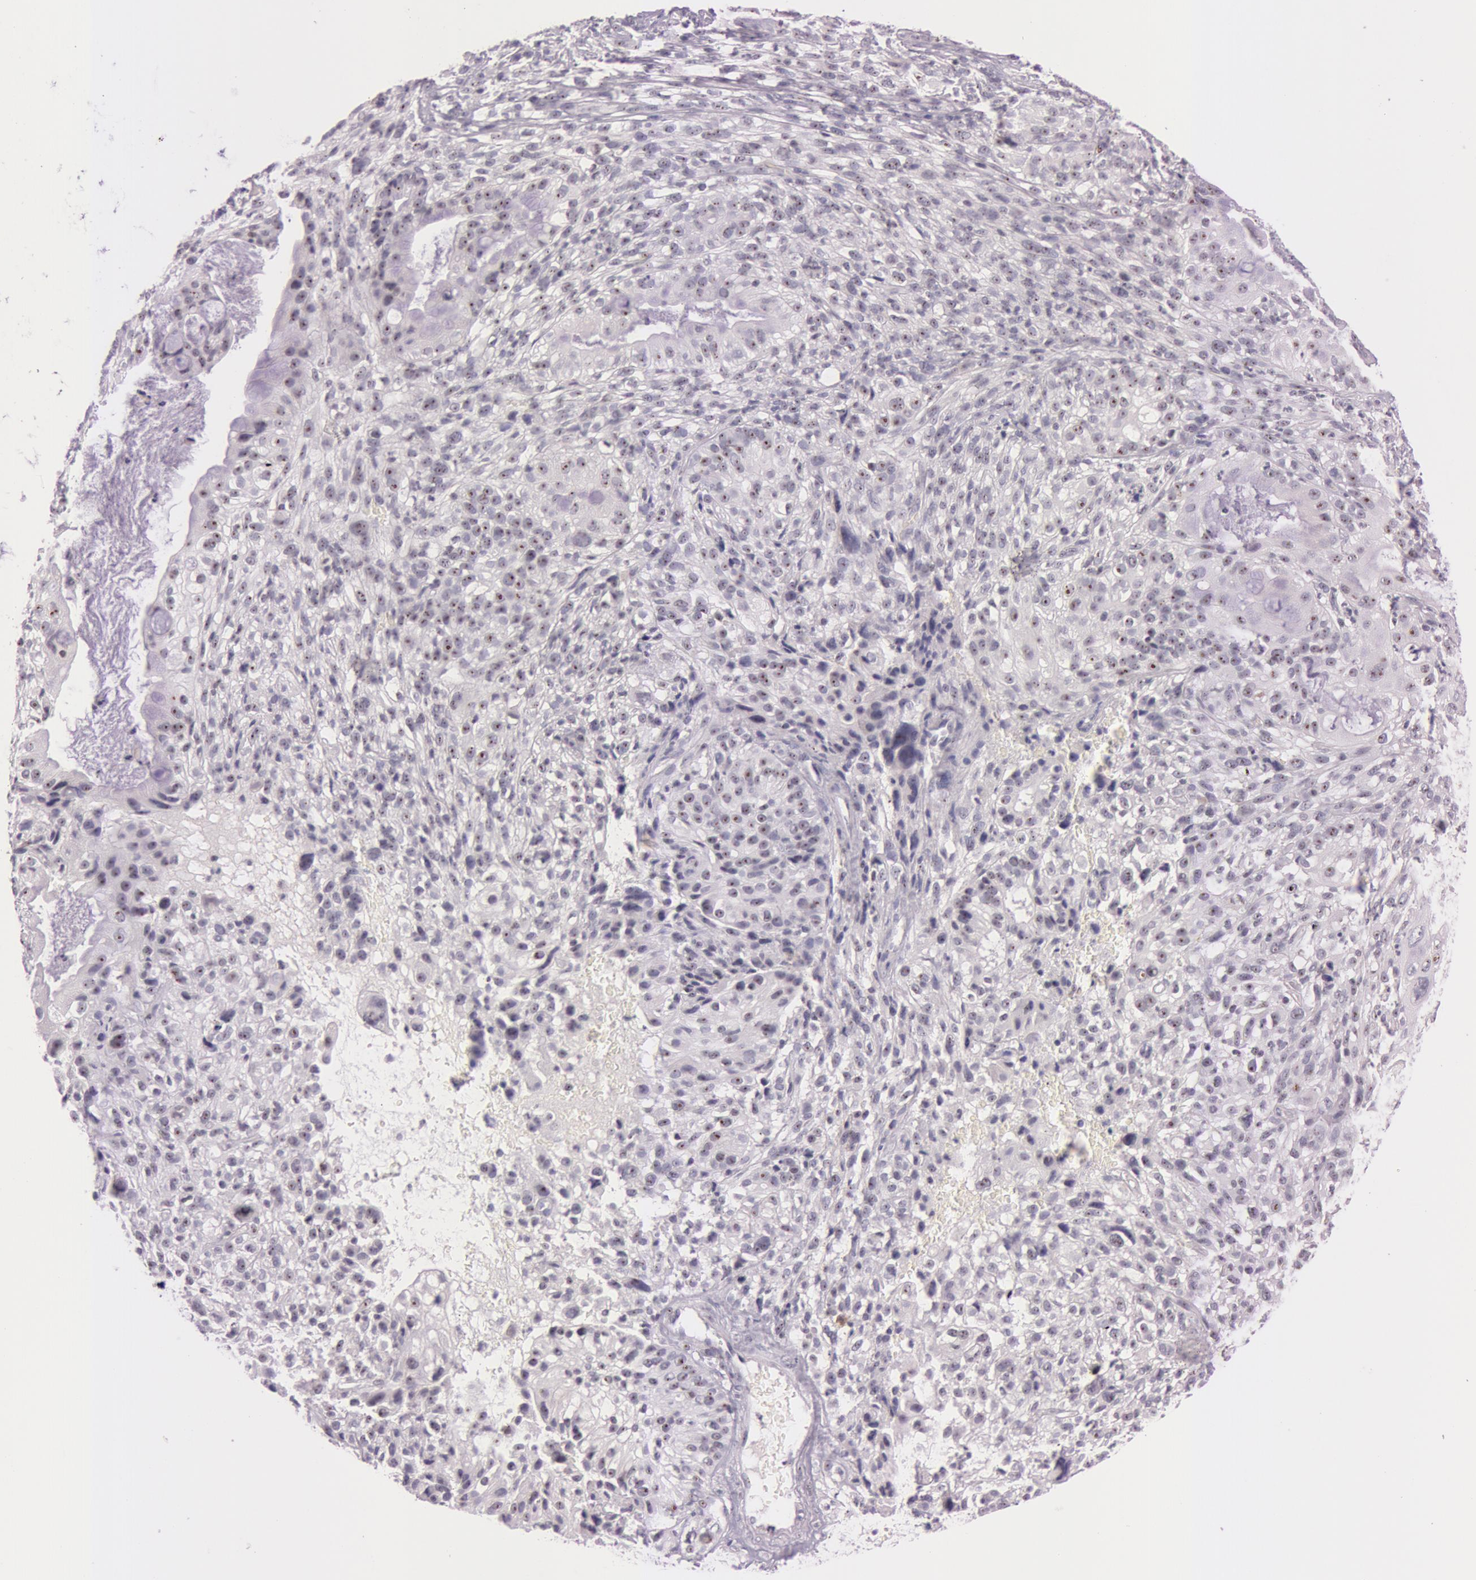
{"staining": {"intensity": "moderate", "quantity": "25%-75%", "location": "nuclear"}, "tissue": "cervical cancer", "cell_type": "Tumor cells", "image_type": "cancer", "snomed": [{"axis": "morphology", "description": "Adenocarcinoma, NOS"}, {"axis": "topography", "description": "Cervix"}], "caption": "Adenocarcinoma (cervical) was stained to show a protein in brown. There is medium levels of moderate nuclear staining in approximately 25%-75% of tumor cells.", "gene": "FBL", "patient": {"sex": "female", "age": 41}}